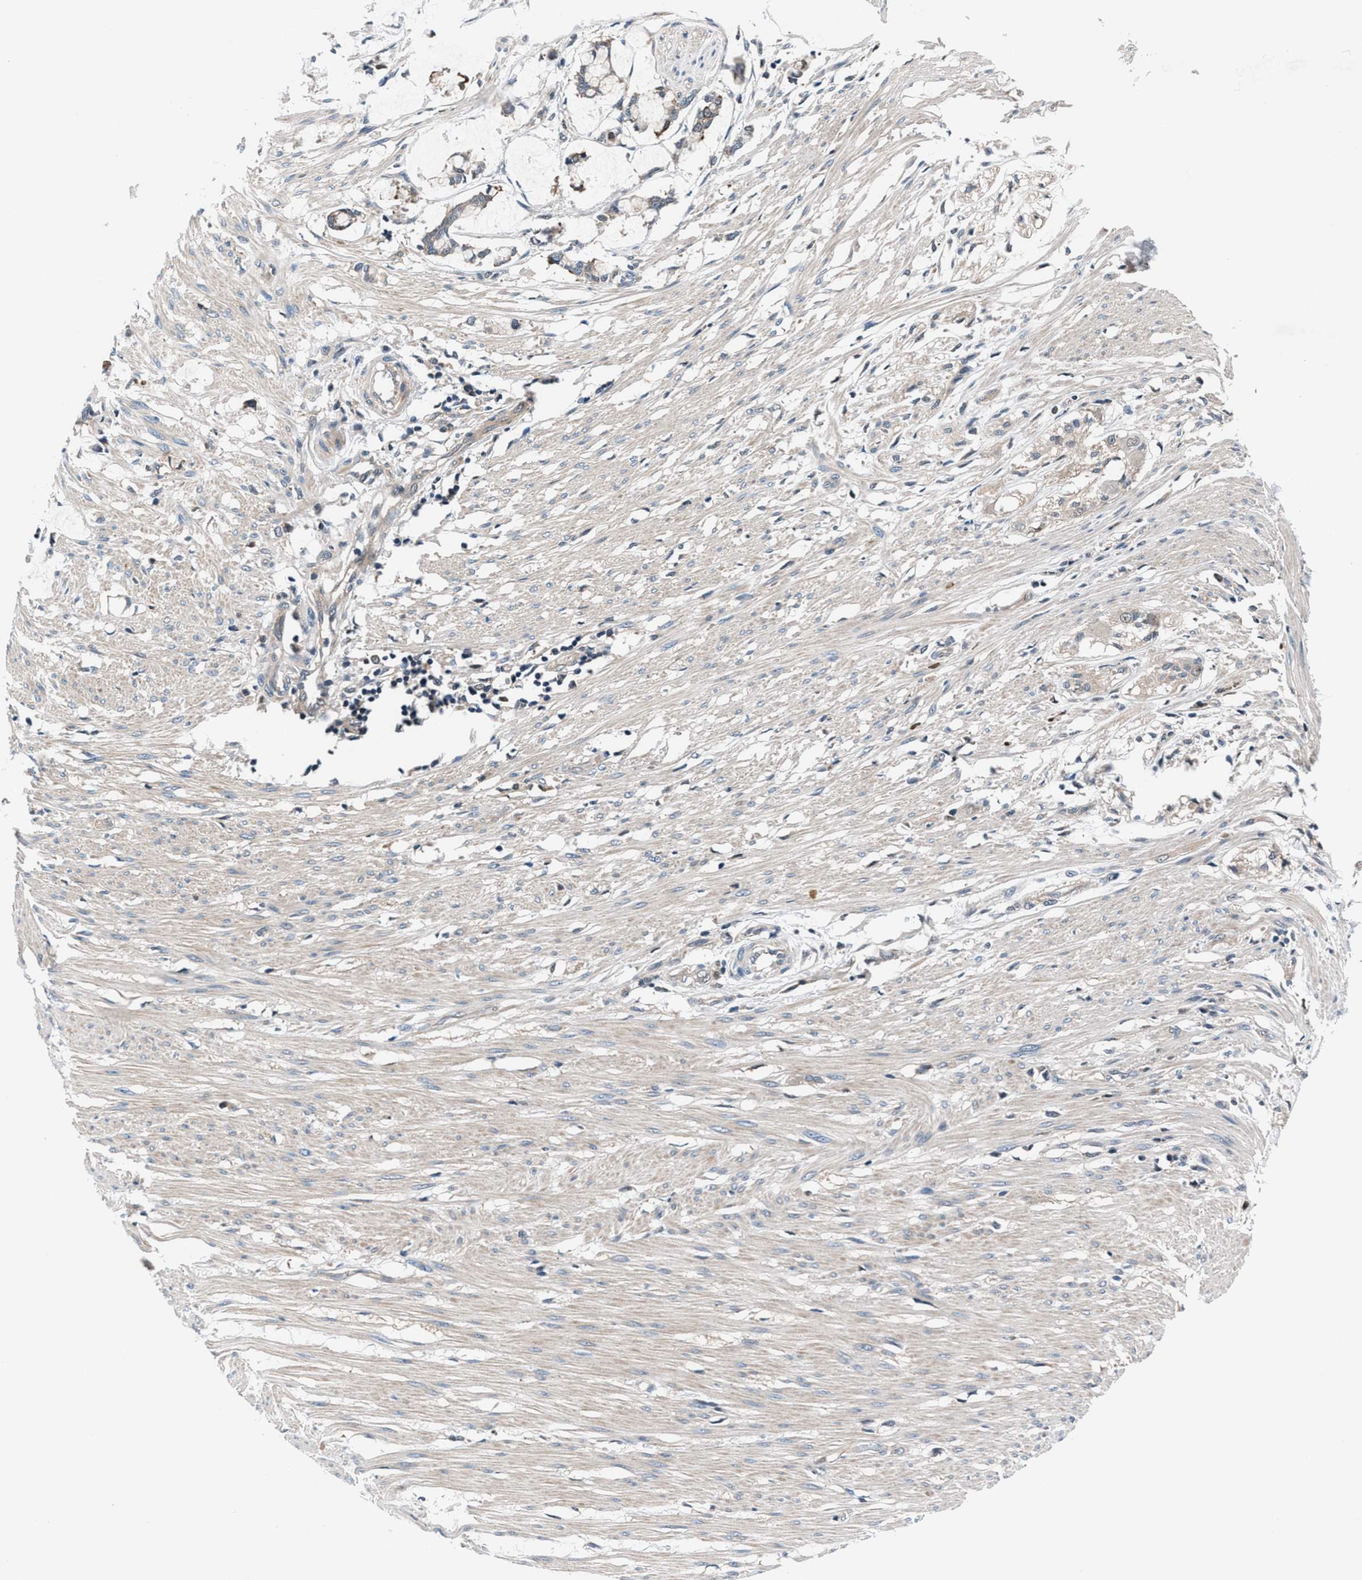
{"staining": {"intensity": "weak", "quantity": "25%-75%", "location": "cytoplasmic/membranous"}, "tissue": "smooth muscle", "cell_type": "Smooth muscle cells", "image_type": "normal", "snomed": [{"axis": "morphology", "description": "Normal tissue, NOS"}, {"axis": "morphology", "description": "Adenocarcinoma, NOS"}, {"axis": "topography", "description": "Smooth muscle"}, {"axis": "topography", "description": "Colon"}], "caption": "Smooth muscle stained with a brown dye shows weak cytoplasmic/membranous positive staining in approximately 25%-75% of smooth muscle cells.", "gene": "PRPSAP2", "patient": {"sex": "male", "age": 14}}